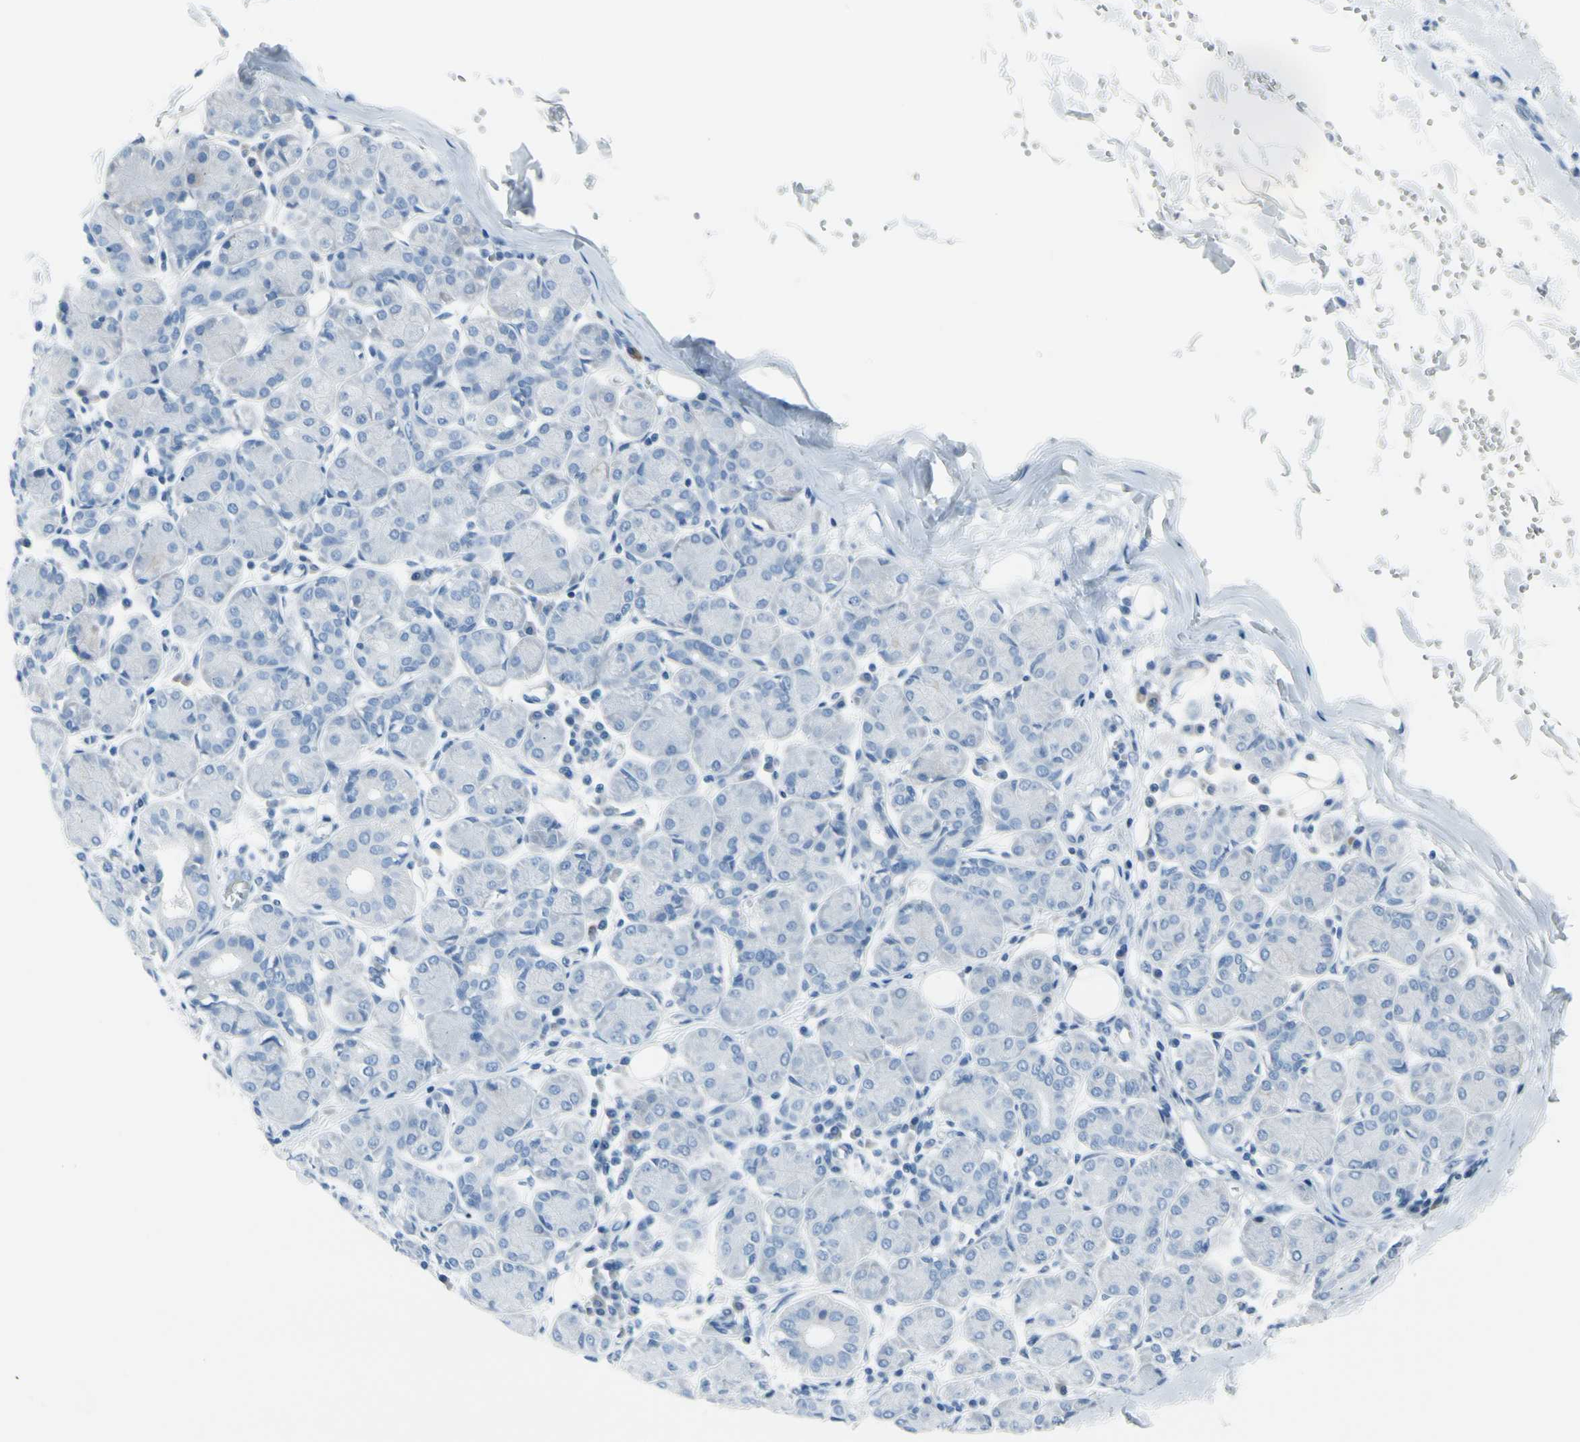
{"staining": {"intensity": "negative", "quantity": "none", "location": "none"}, "tissue": "salivary gland", "cell_type": "Glandular cells", "image_type": "normal", "snomed": [{"axis": "morphology", "description": "Normal tissue, NOS"}, {"axis": "morphology", "description": "Inflammation, NOS"}, {"axis": "topography", "description": "Lymph node"}, {"axis": "topography", "description": "Salivary gland"}], "caption": "A micrograph of human salivary gland is negative for staining in glandular cells. Brightfield microscopy of immunohistochemistry stained with DAB (3,3'-diaminobenzidine) (brown) and hematoxylin (blue), captured at high magnification.", "gene": "TPO", "patient": {"sex": "male", "age": 3}}